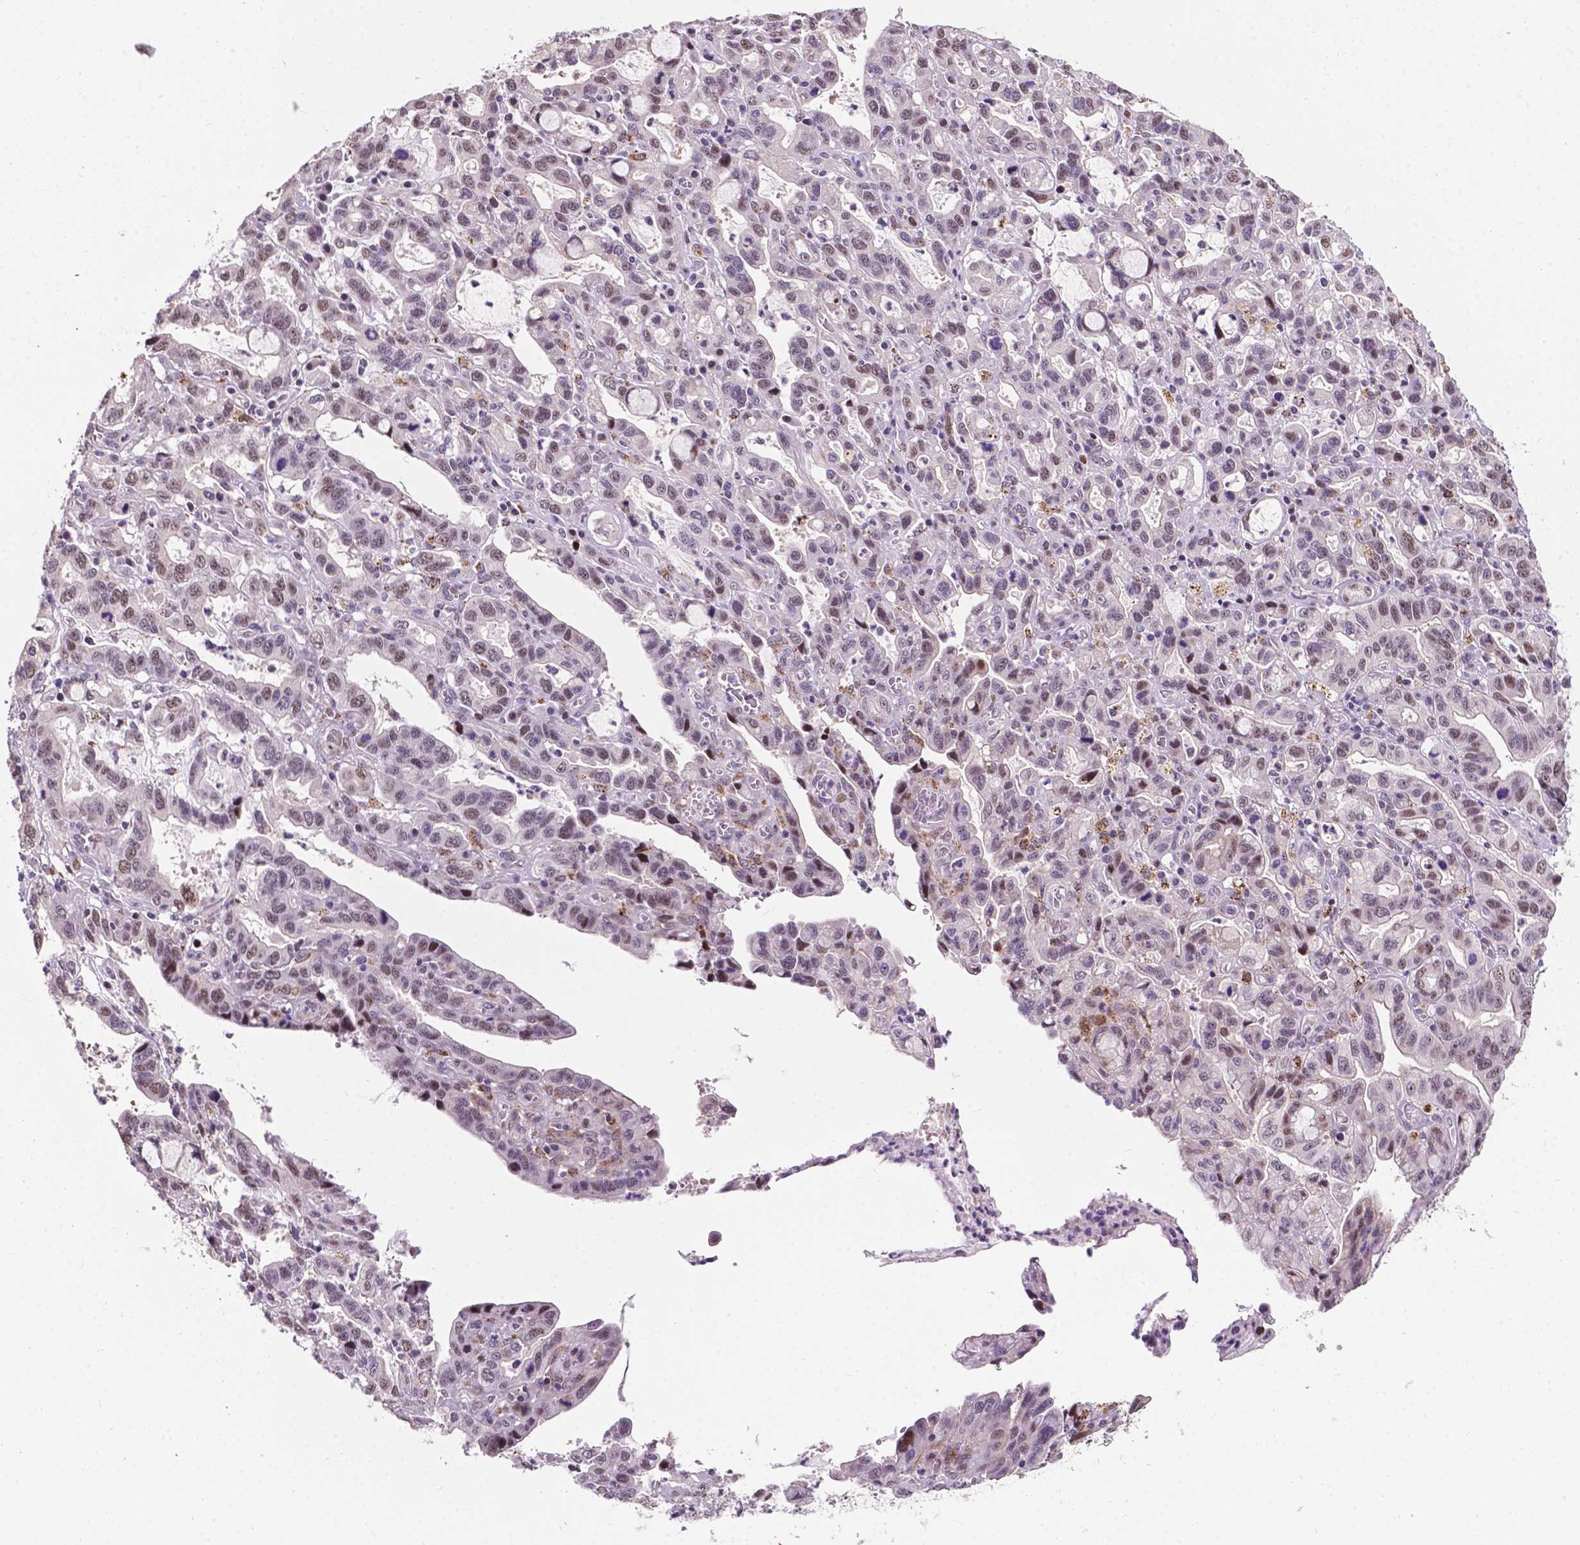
{"staining": {"intensity": "weak", "quantity": "25%-75%", "location": "nuclear"}, "tissue": "stomach cancer", "cell_type": "Tumor cells", "image_type": "cancer", "snomed": [{"axis": "morphology", "description": "Adenocarcinoma, NOS"}, {"axis": "topography", "description": "Stomach, lower"}], "caption": "Human stomach cancer (adenocarcinoma) stained with a protein marker shows weak staining in tumor cells.", "gene": "SMAD3", "patient": {"sex": "female", "age": 76}}